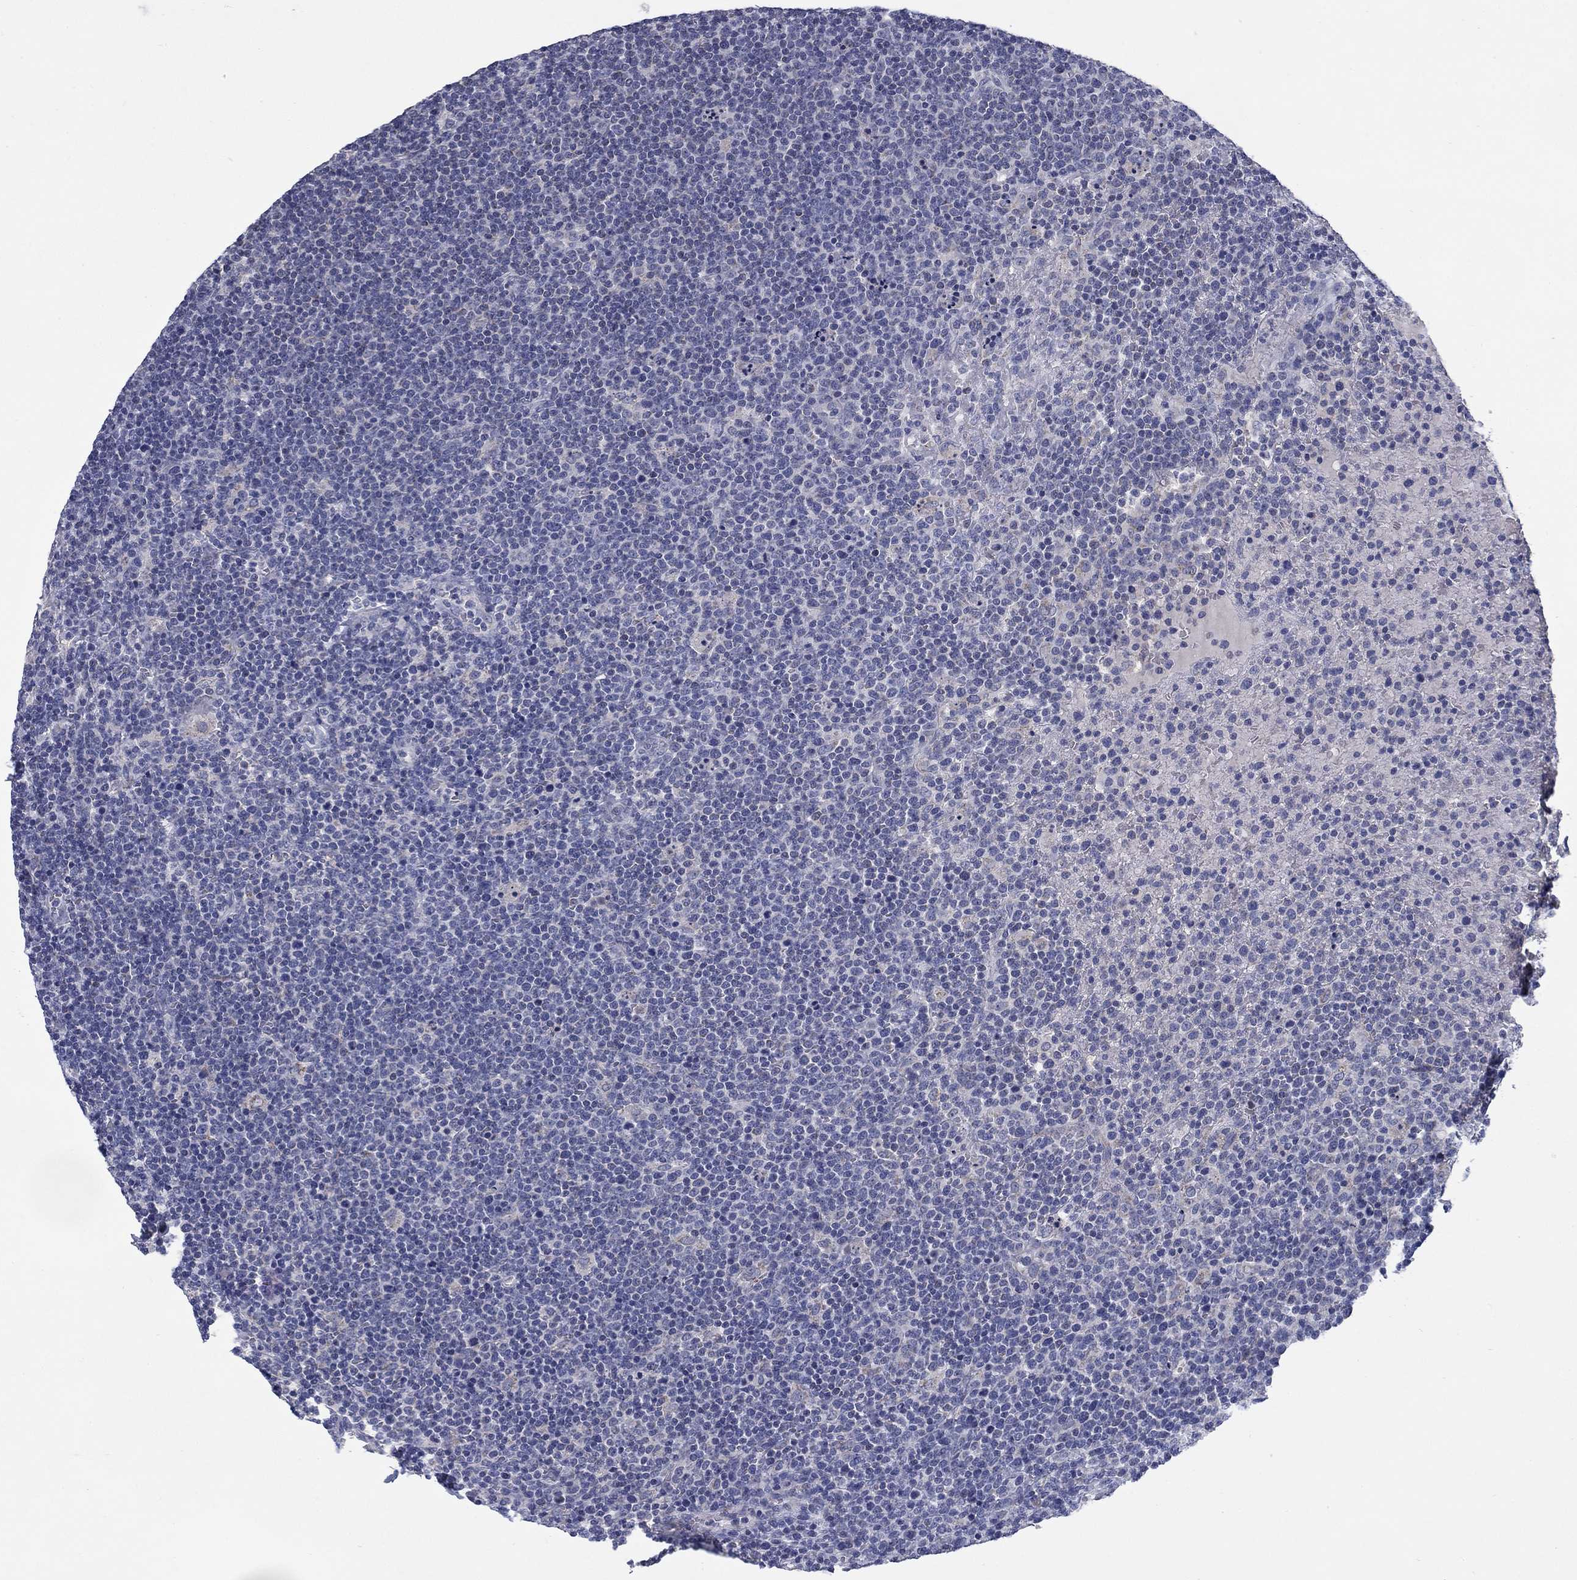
{"staining": {"intensity": "negative", "quantity": "none", "location": "none"}, "tissue": "lymphoma", "cell_type": "Tumor cells", "image_type": "cancer", "snomed": [{"axis": "morphology", "description": "Malignant lymphoma, non-Hodgkin's type, High grade"}, {"axis": "topography", "description": "Lymph node"}], "caption": "The immunohistochemistry image has no significant expression in tumor cells of lymphoma tissue.", "gene": "FRK", "patient": {"sex": "male", "age": 61}}